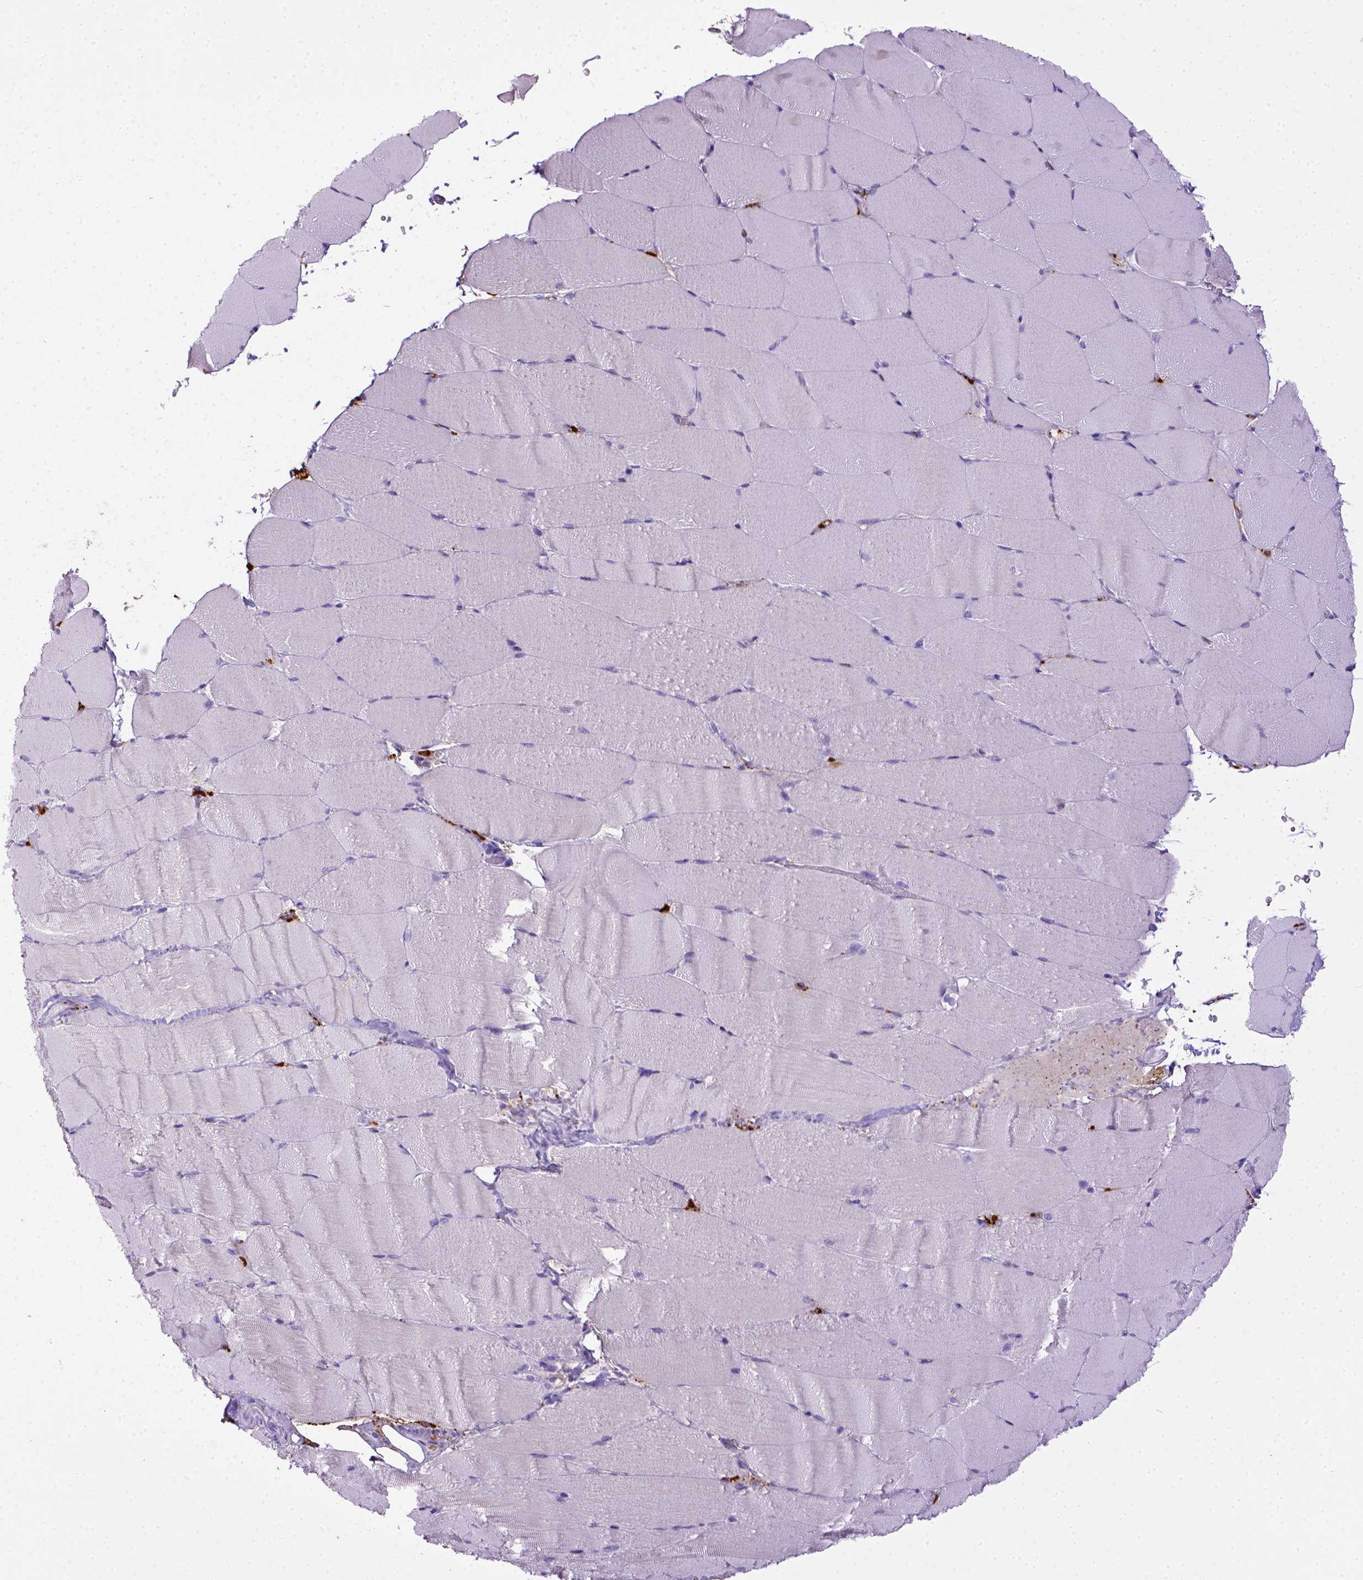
{"staining": {"intensity": "negative", "quantity": "none", "location": "none"}, "tissue": "skeletal muscle", "cell_type": "Myocytes", "image_type": "normal", "snomed": [{"axis": "morphology", "description": "Normal tissue, NOS"}, {"axis": "topography", "description": "Skeletal muscle"}], "caption": "This is an immunohistochemistry image of benign skeletal muscle. There is no expression in myocytes.", "gene": "CD68", "patient": {"sex": "female", "age": 37}}